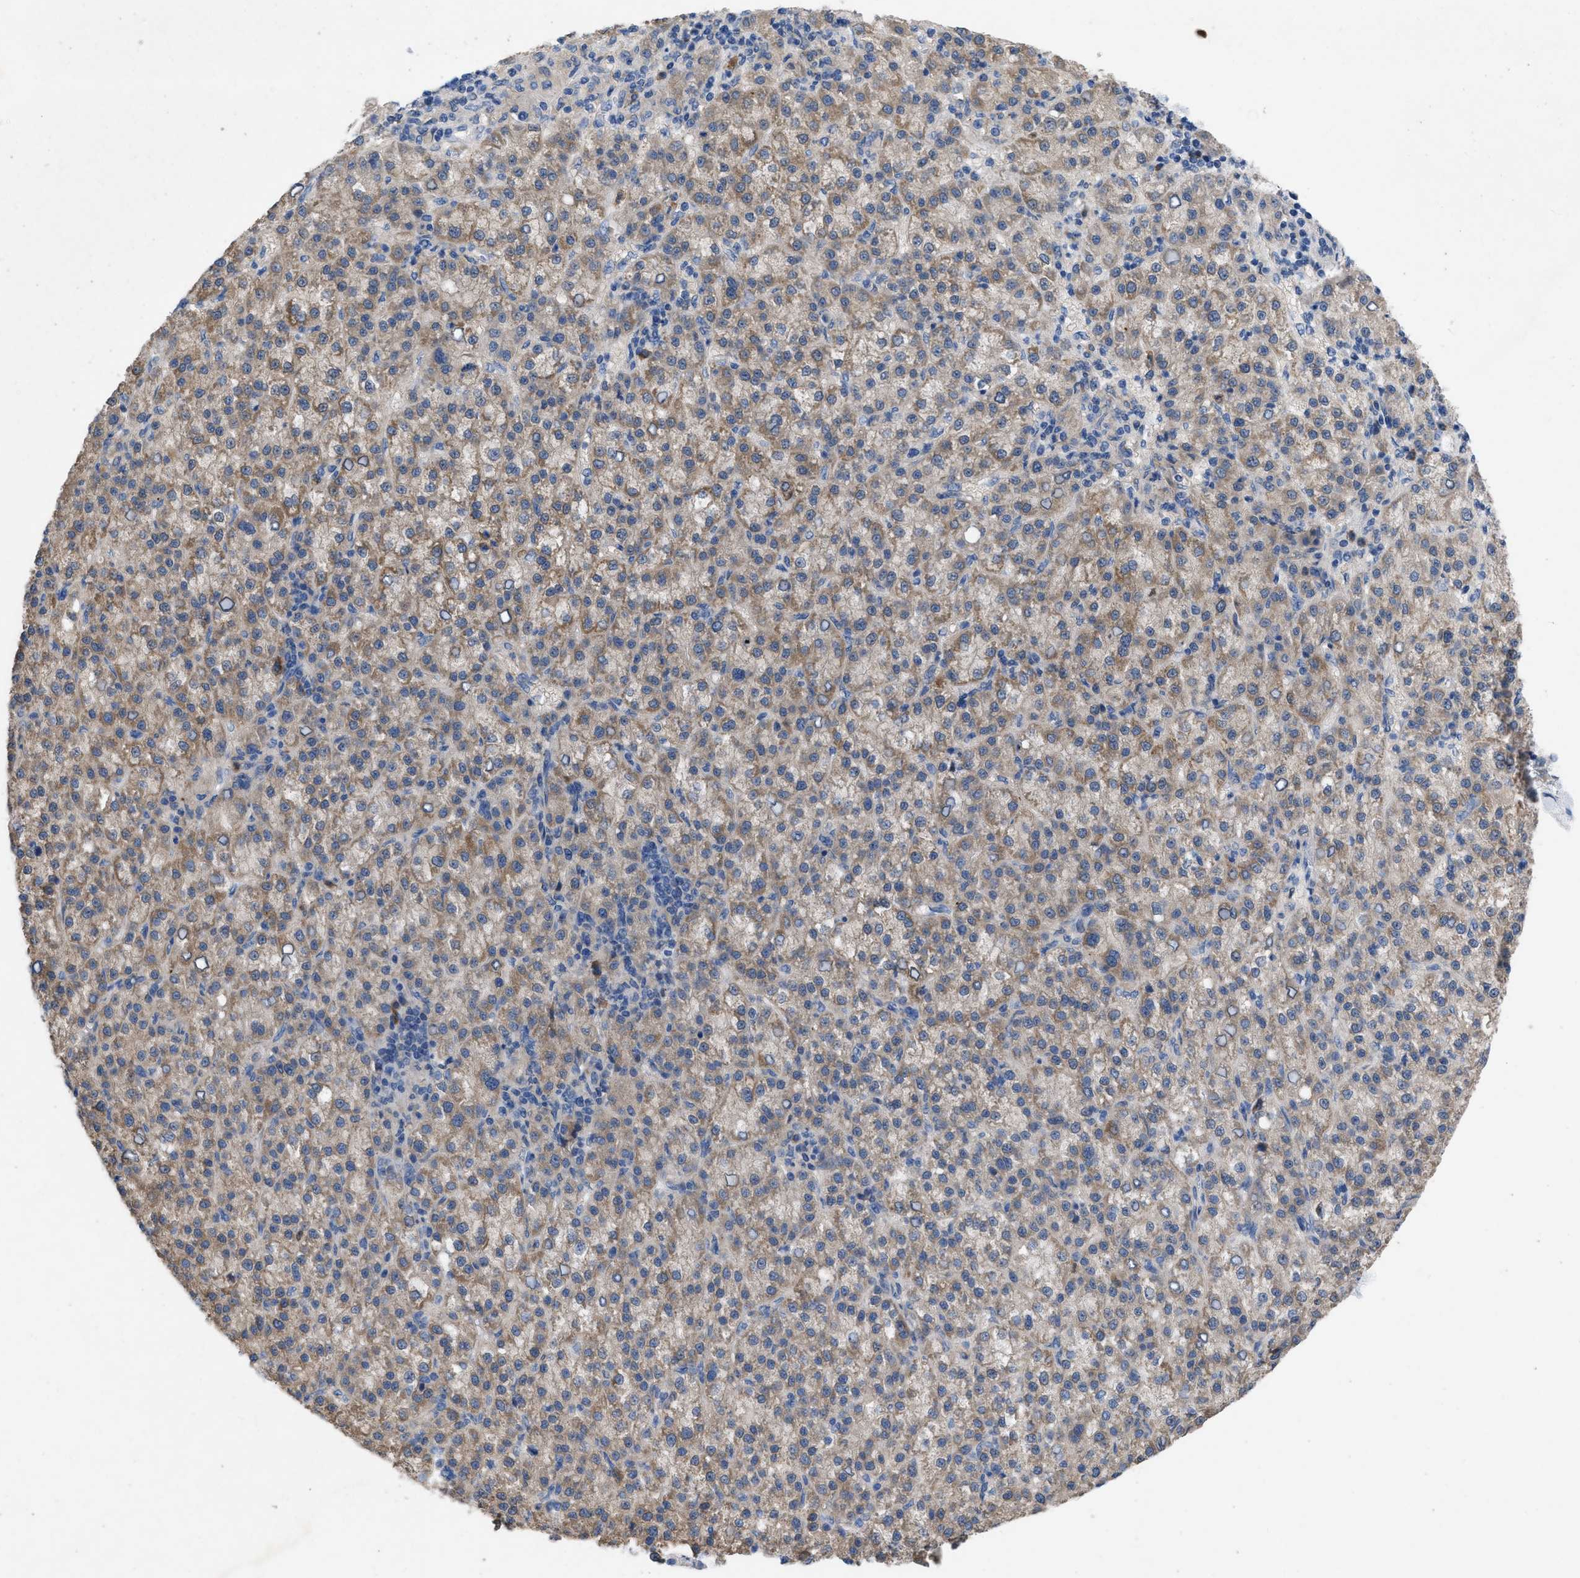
{"staining": {"intensity": "weak", "quantity": ">75%", "location": "cytoplasmic/membranous"}, "tissue": "liver cancer", "cell_type": "Tumor cells", "image_type": "cancer", "snomed": [{"axis": "morphology", "description": "Carcinoma, Hepatocellular, NOS"}, {"axis": "topography", "description": "Liver"}], "caption": "IHC of human hepatocellular carcinoma (liver) shows low levels of weak cytoplasmic/membranous staining in about >75% of tumor cells. The staining was performed using DAB, with brown indicating positive protein expression. Nuclei are stained blue with hematoxylin.", "gene": "PLPPR5", "patient": {"sex": "female", "age": 58}}